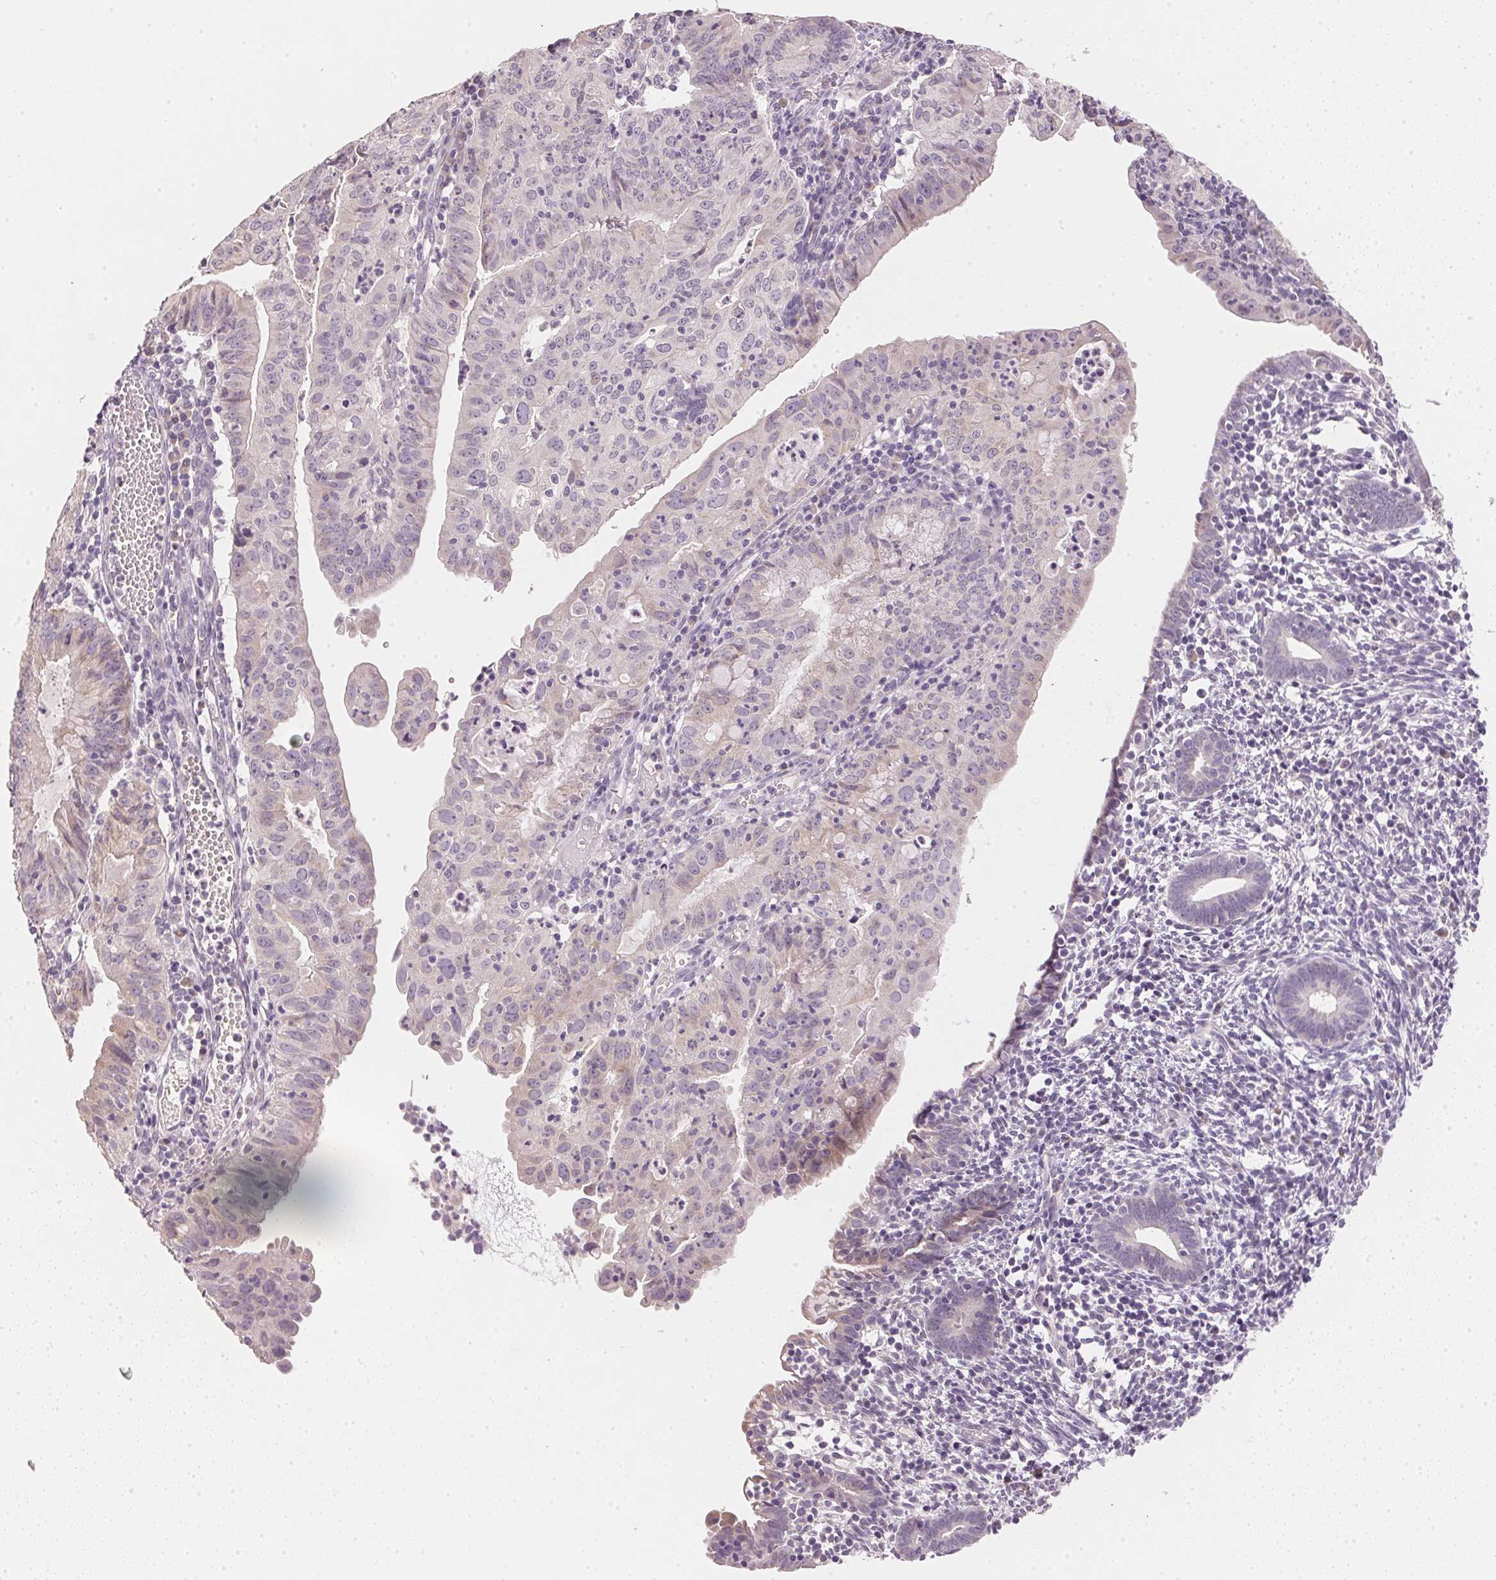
{"staining": {"intensity": "negative", "quantity": "none", "location": "none"}, "tissue": "endometrial cancer", "cell_type": "Tumor cells", "image_type": "cancer", "snomed": [{"axis": "morphology", "description": "Adenocarcinoma, NOS"}, {"axis": "topography", "description": "Endometrium"}], "caption": "A high-resolution image shows immunohistochemistry staining of endometrial cancer, which reveals no significant staining in tumor cells.", "gene": "DHCR24", "patient": {"sex": "female", "age": 60}}